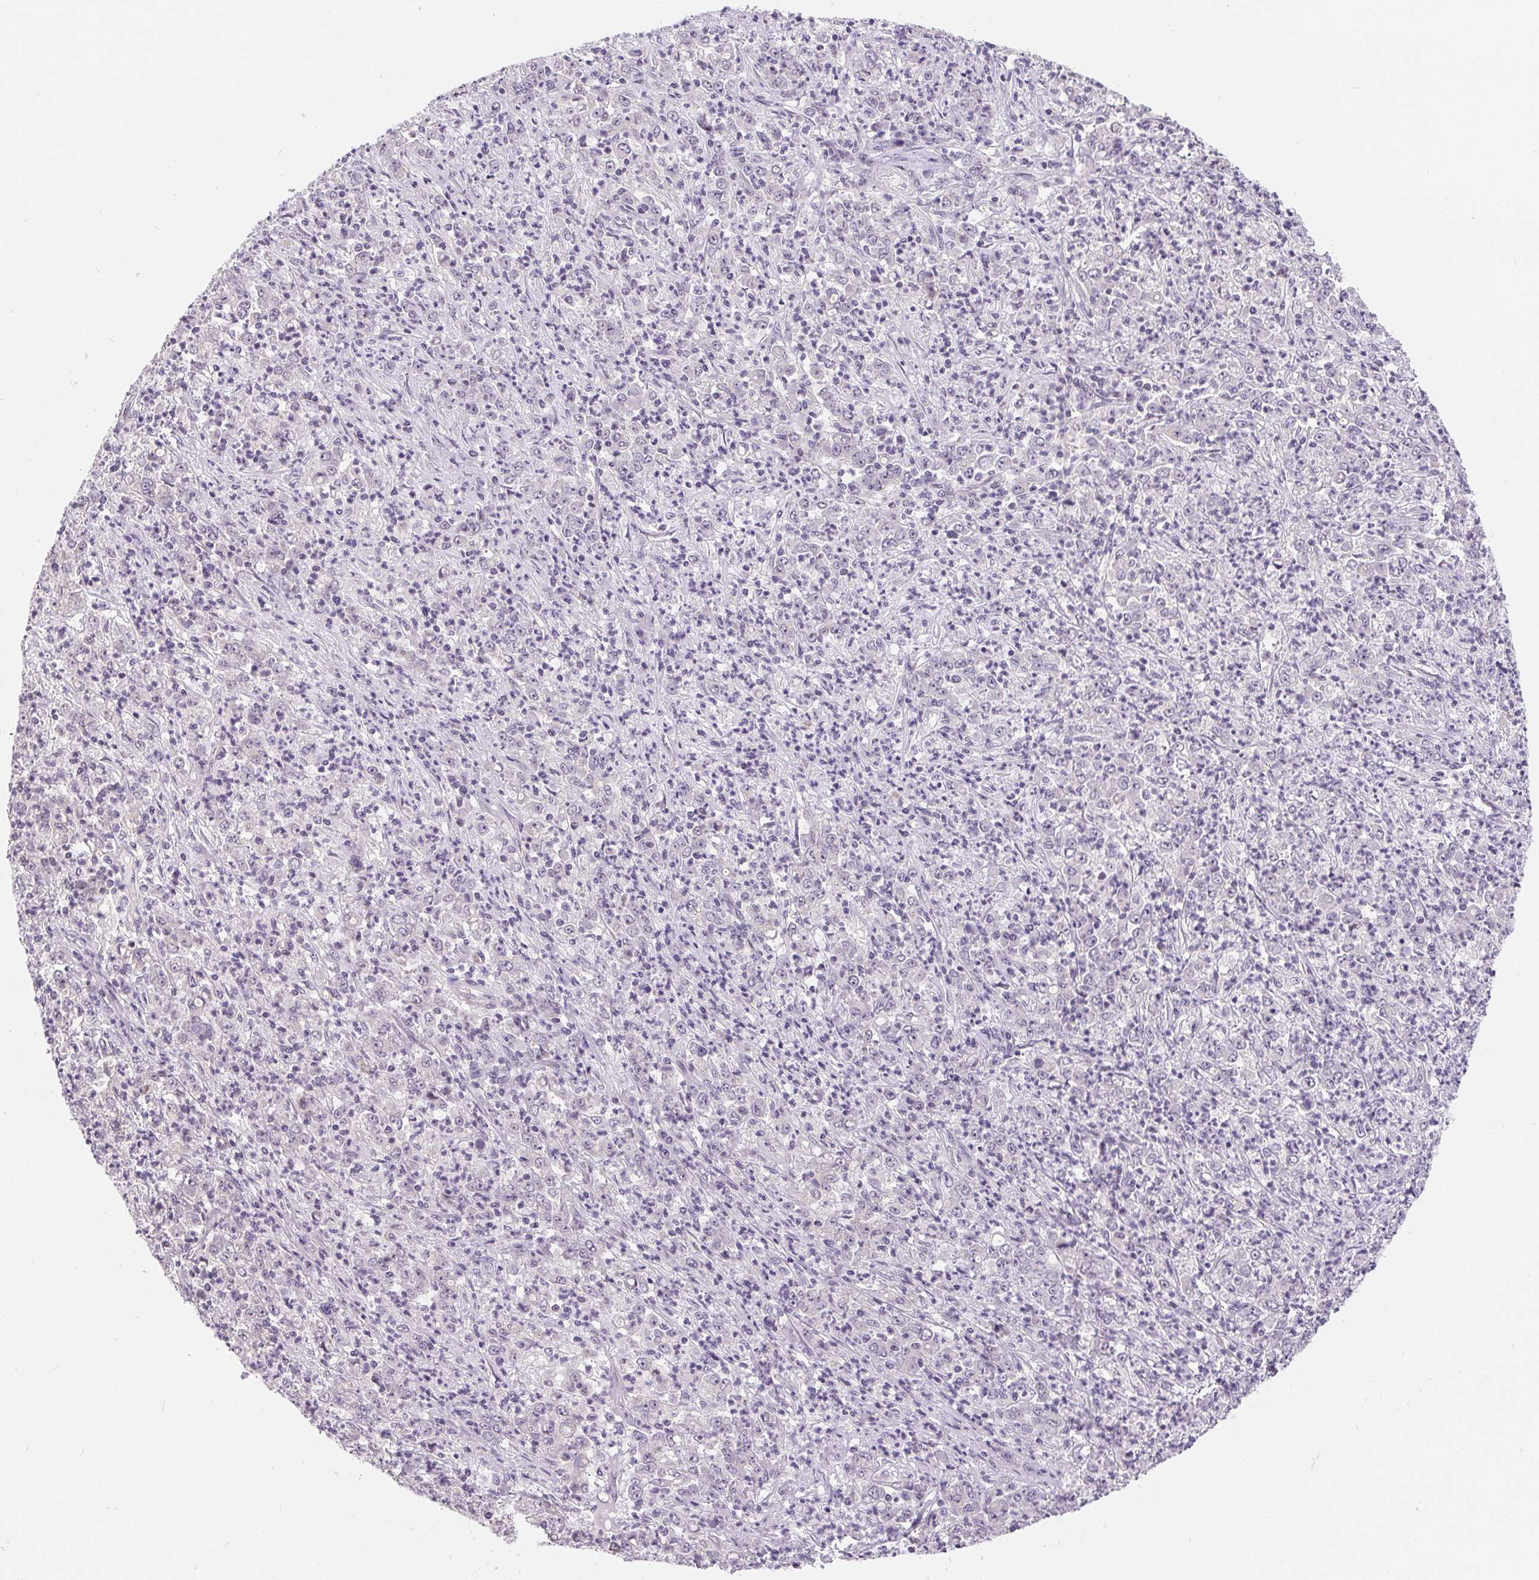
{"staining": {"intensity": "negative", "quantity": "none", "location": "none"}, "tissue": "stomach cancer", "cell_type": "Tumor cells", "image_type": "cancer", "snomed": [{"axis": "morphology", "description": "Adenocarcinoma, NOS"}, {"axis": "topography", "description": "Stomach, lower"}], "caption": "A photomicrograph of human stomach cancer (adenocarcinoma) is negative for staining in tumor cells.", "gene": "LCA5L", "patient": {"sex": "female", "age": 71}}